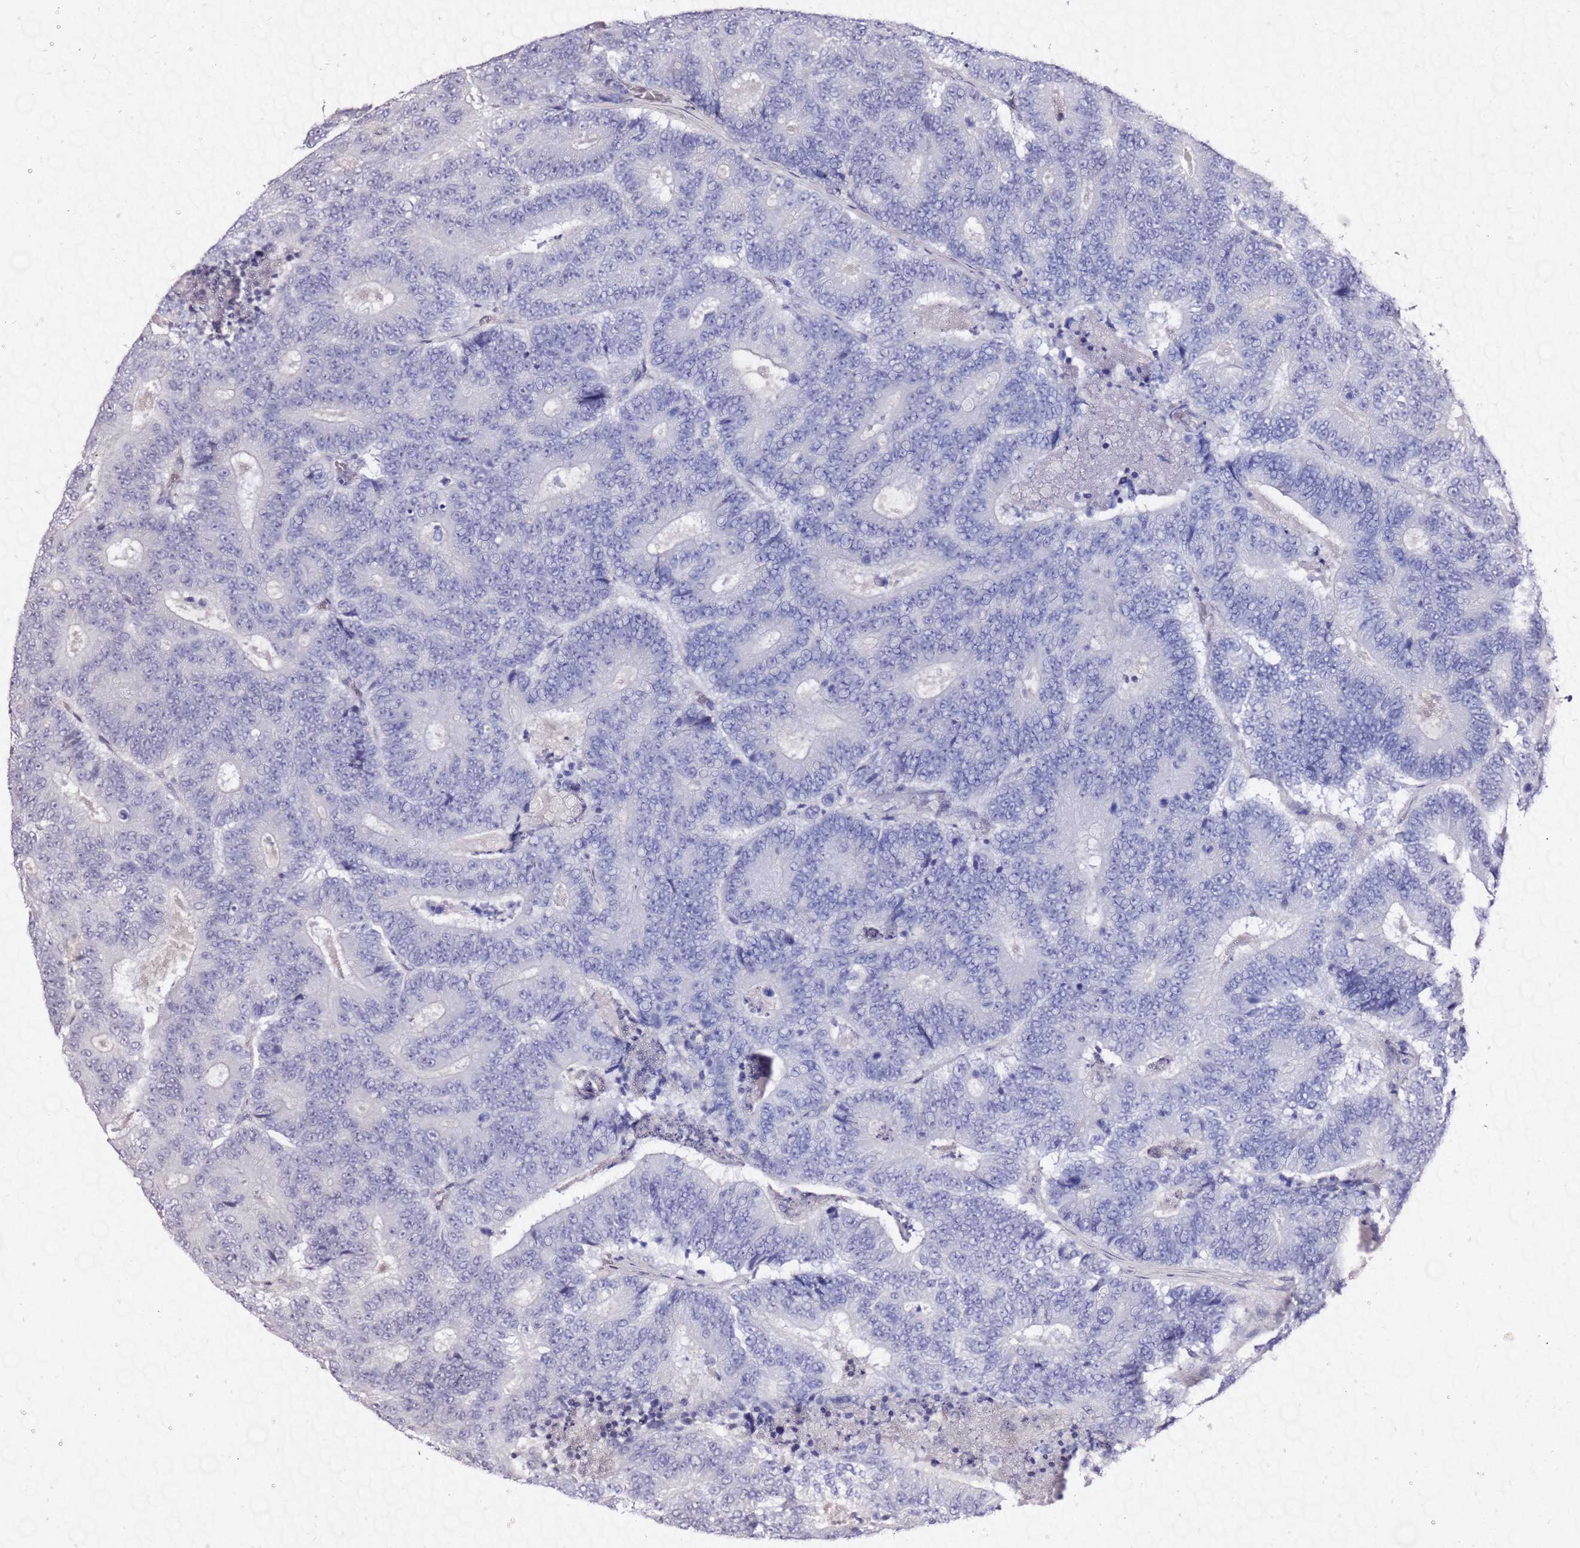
{"staining": {"intensity": "negative", "quantity": "none", "location": "none"}, "tissue": "colorectal cancer", "cell_type": "Tumor cells", "image_type": "cancer", "snomed": [{"axis": "morphology", "description": "Adenocarcinoma, NOS"}, {"axis": "topography", "description": "Colon"}], "caption": "An IHC image of colorectal cancer is shown. There is no staining in tumor cells of colorectal cancer.", "gene": "LIPF", "patient": {"sex": "male", "age": 83}}